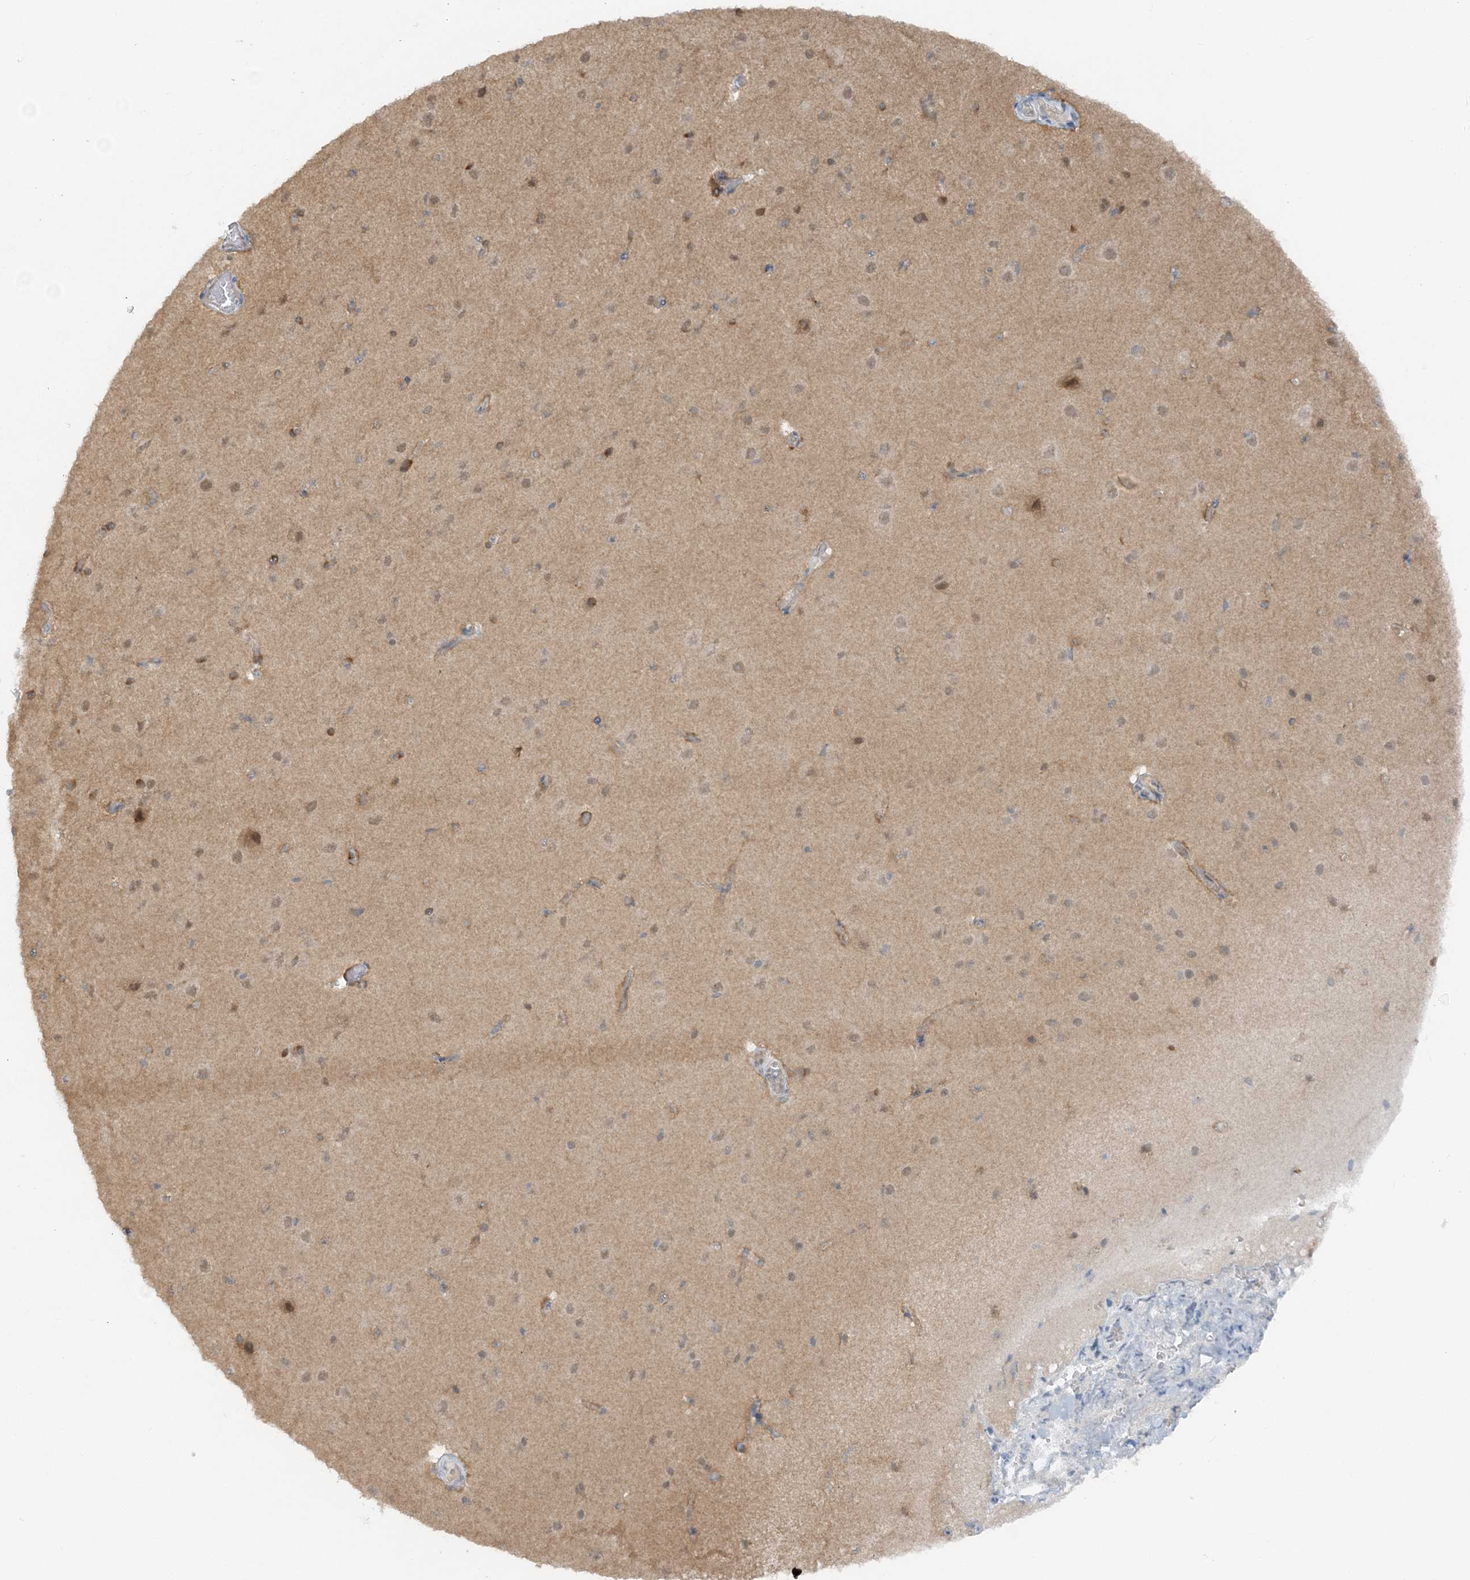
{"staining": {"intensity": "moderate", "quantity": ">75%", "location": "cytoplasmic/membranous"}, "tissue": "cerebral cortex", "cell_type": "Endothelial cells", "image_type": "normal", "snomed": [{"axis": "morphology", "description": "Normal tissue, NOS"}, {"axis": "topography", "description": "Cerebral cortex"}], "caption": "High-power microscopy captured an immunohistochemistry (IHC) photomicrograph of normal cerebral cortex, revealing moderate cytoplasmic/membranous expression in approximately >75% of endothelial cells.", "gene": "ATP11A", "patient": {"sex": "male", "age": 34}}